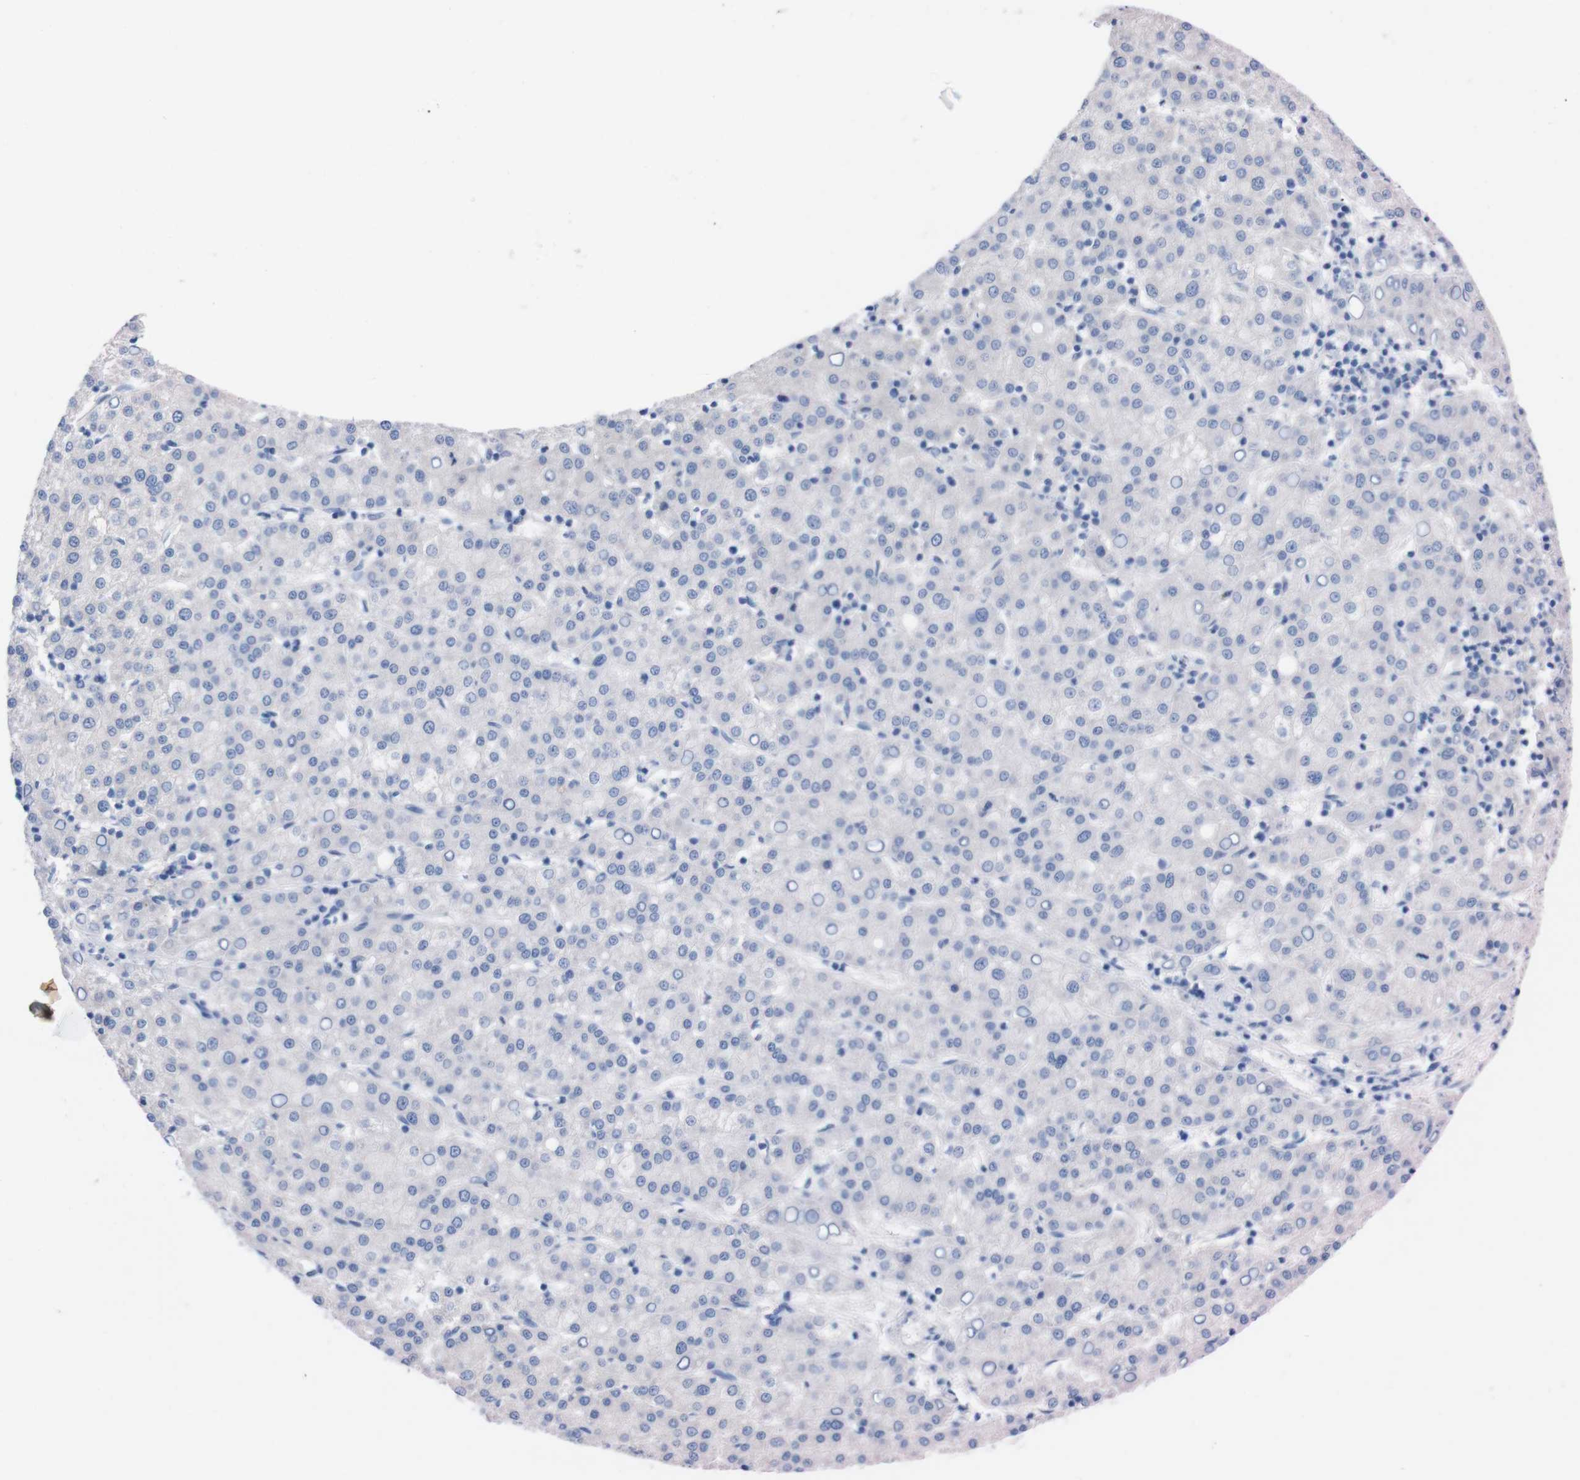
{"staining": {"intensity": "negative", "quantity": "none", "location": "none"}, "tissue": "liver cancer", "cell_type": "Tumor cells", "image_type": "cancer", "snomed": [{"axis": "morphology", "description": "Carcinoma, Hepatocellular, NOS"}, {"axis": "topography", "description": "Liver"}], "caption": "Tumor cells show no significant protein positivity in liver cancer.", "gene": "TMEM243", "patient": {"sex": "female", "age": 58}}